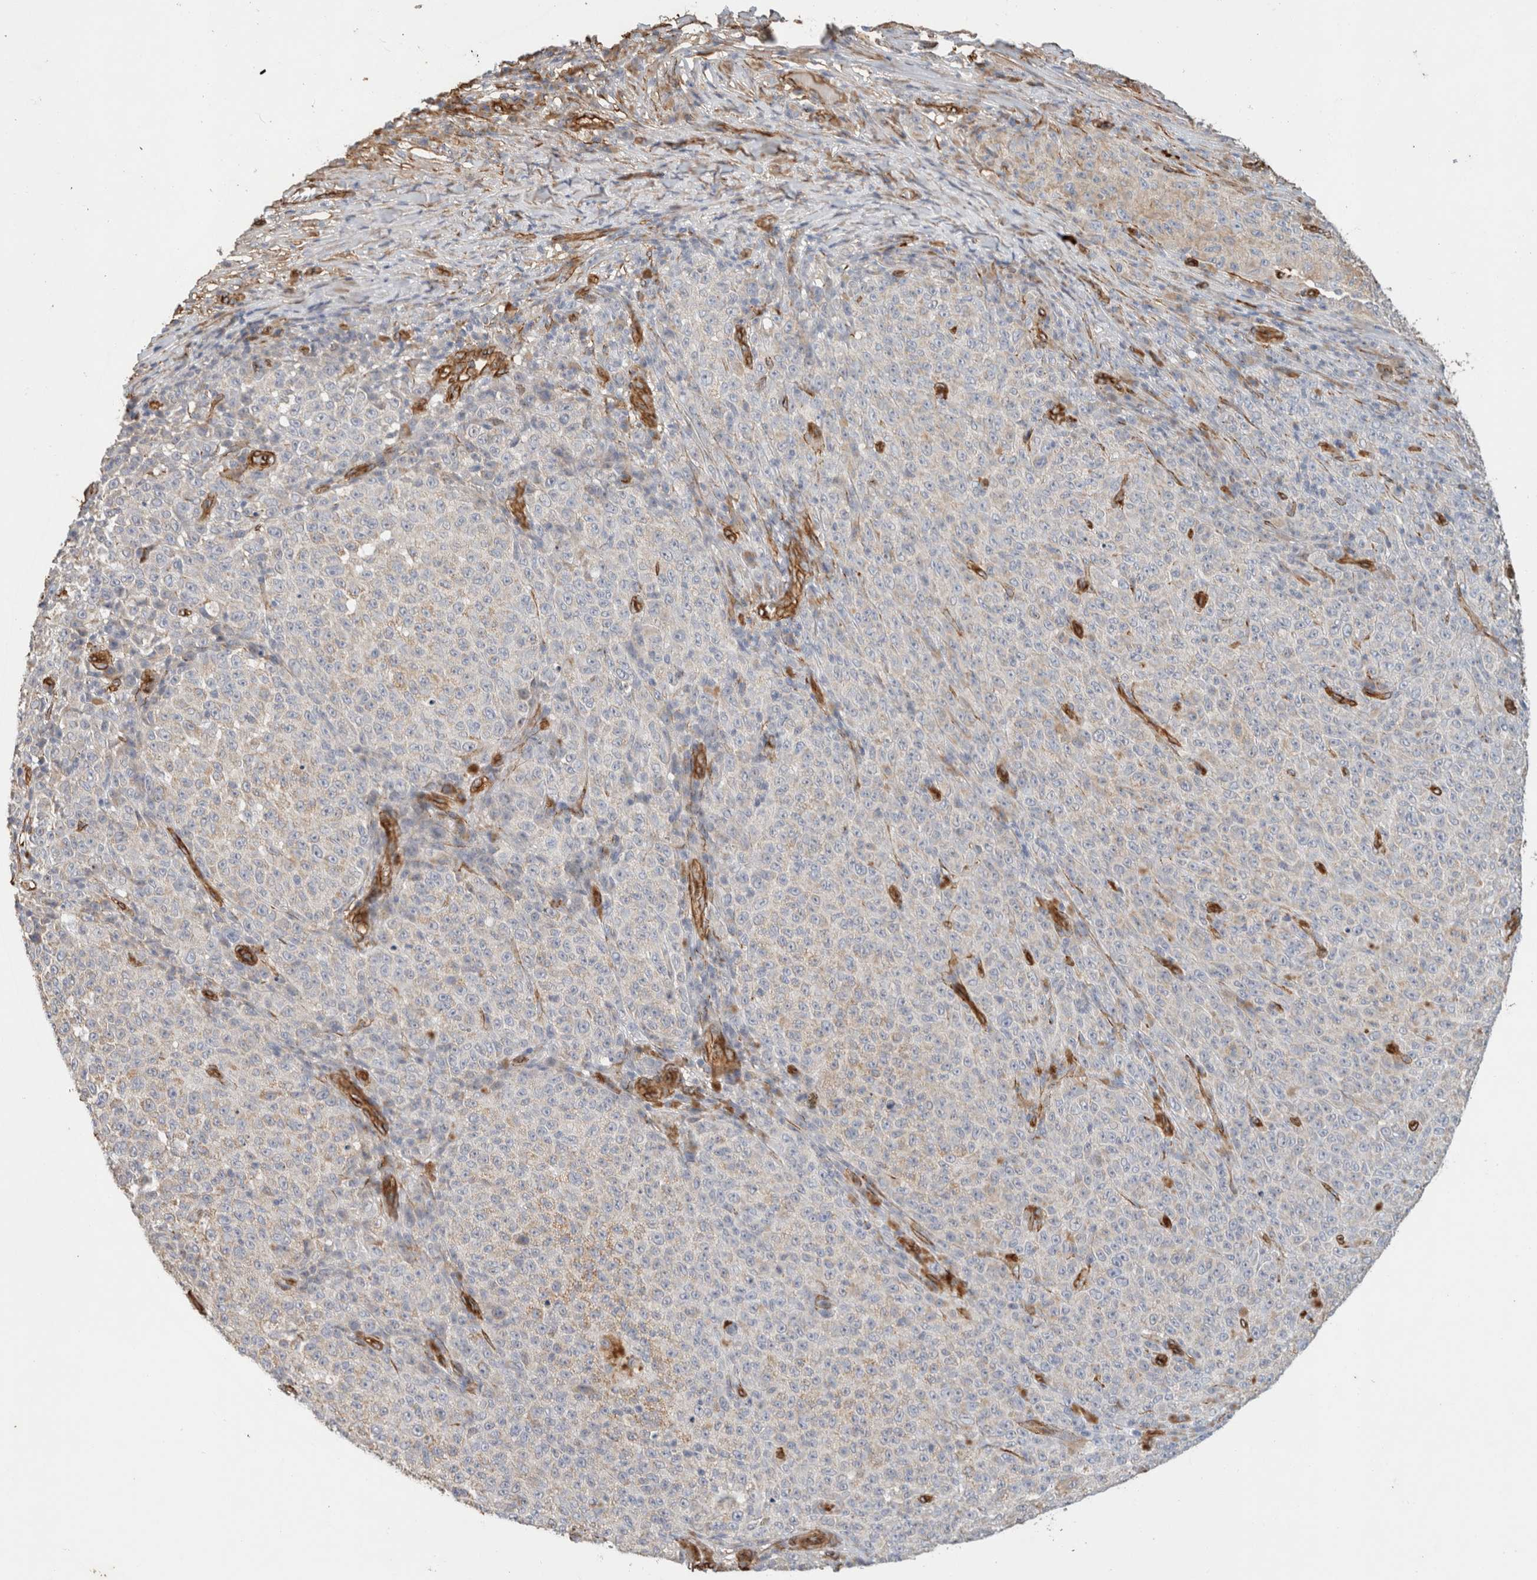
{"staining": {"intensity": "negative", "quantity": "none", "location": "none"}, "tissue": "melanoma", "cell_type": "Tumor cells", "image_type": "cancer", "snomed": [{"axis": "morphology", "description": "Malignant melanoma, NOS"}, {"axis": "topography", "description": "Skin"}], "caption": "Immunohistochemical staining of melanoma exhibits no significant expression in tumor cells. Brightfield microscopy of immunohistochemistry stained with DAB (3,3'-diaminobenzidine) (brown) and hematoxylin (blue), captured at high magnification.", "gene": "JMJD4", "patient": {"sex": "female", "age": 82}}